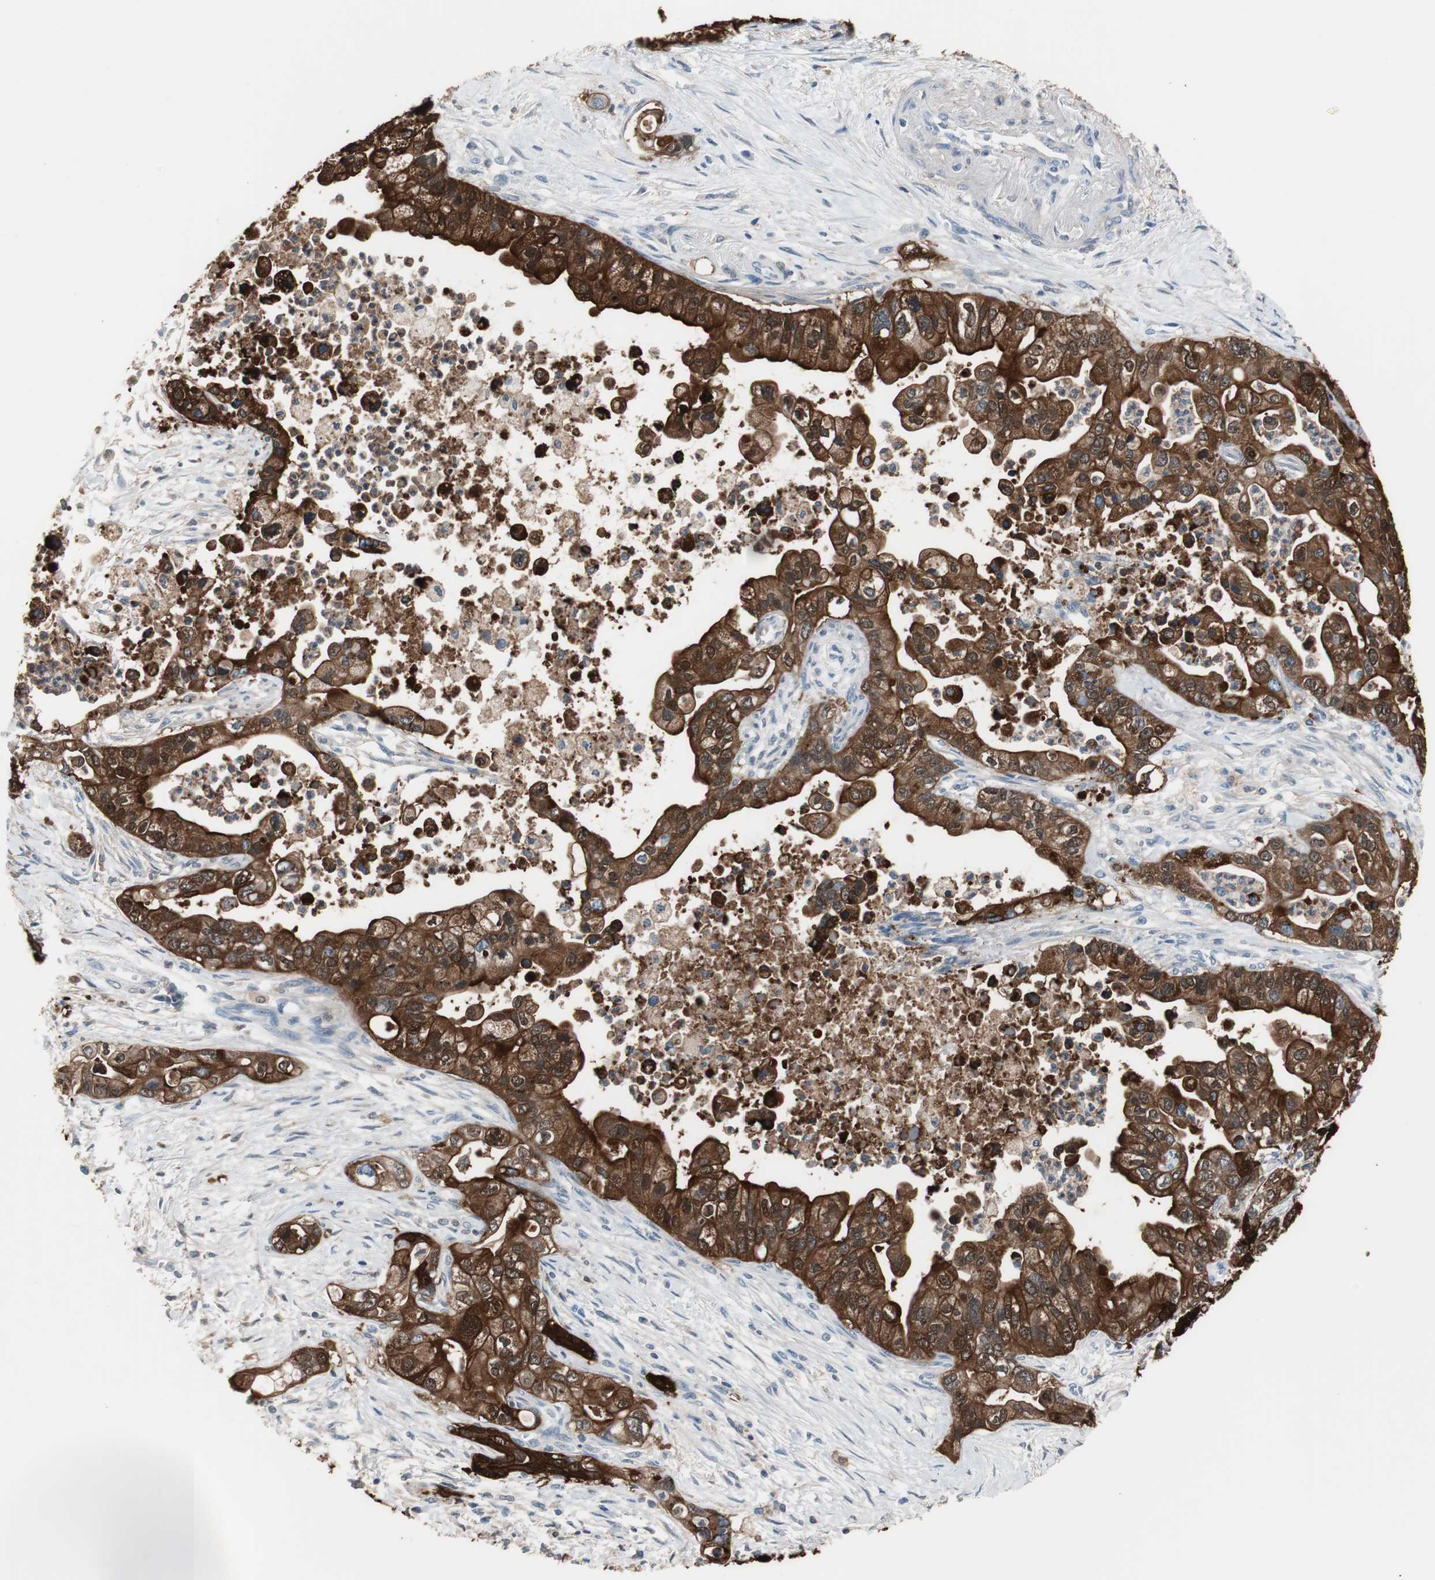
{"staining": {"intensity": "strong", "quantity": ">75%", "location": "cytoplasmic/membranous"}, "tissue": "pancreatic cancer", "cell_type": "Tumor cells", "image_type": "cancer", "snomed": [{"axis": "morphology", "description": "Adenocarcinoma, NOS"}, {"axis": "topography", "description": "Pancreas"}], "caption": "High-magnification brightfield microscopy of adenocarcinoma (pancreatic) stained with DAB (3,3'-diaminobenzidine) (brown) and counterstained with hematoxylin (blue). tumor cells exhibit strong cytoplasmic/membranous positivity is present in approximately>75% of cells.", "gene": "ANXA4", "patient": {"sex": "male", "age": 70}}